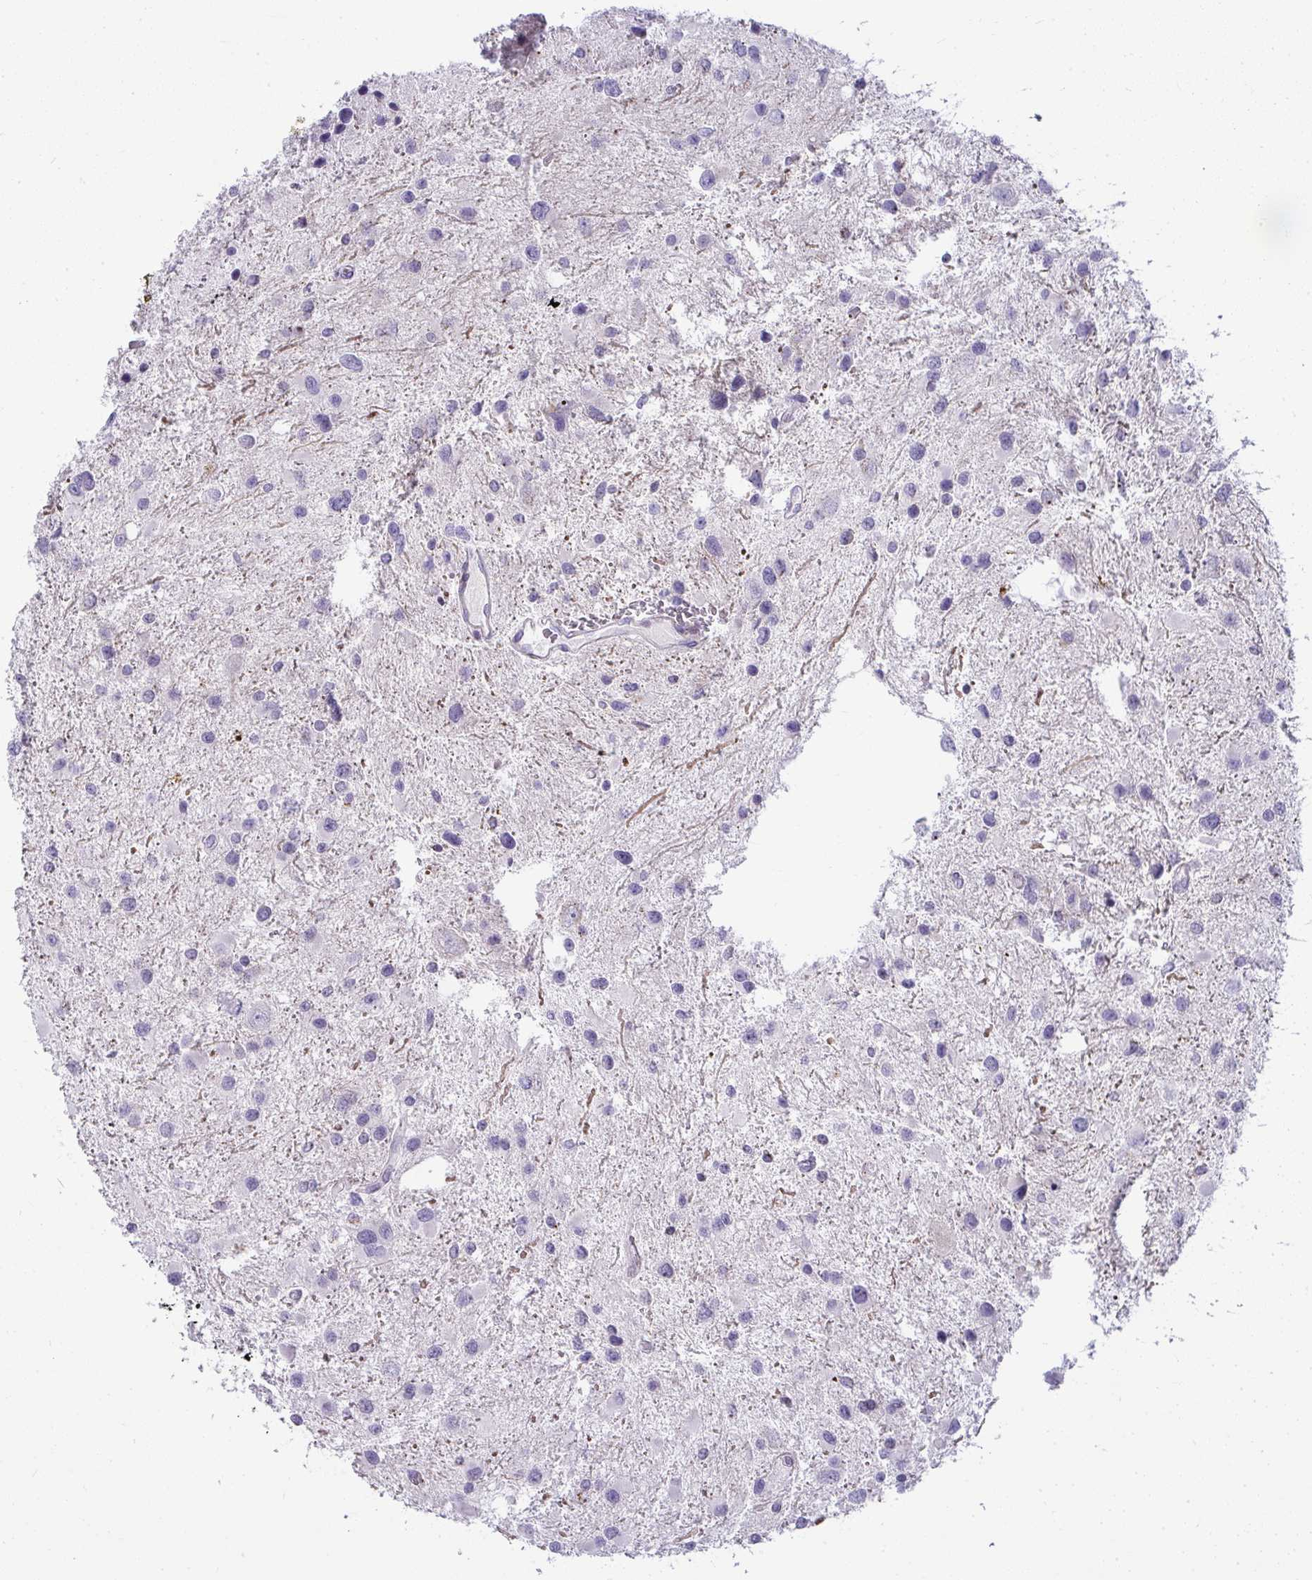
{"staining": {"intensity": "negative", "quantity": "none", "location": "none"}, "tissue": "glioma", "cell_type": "Tumor cells", "image_type": "cancer", "snomed": [{"axis": "morphology", "description": "Glioma, malignant, Low grade"}, {"axis": "topography", "description": "Brain"}], "caption": "Tumor cells show no significant staining in low-grade glioma (malignant).", "gene": "VPS4B", "patient": {"sex": "female", "age": 32}}